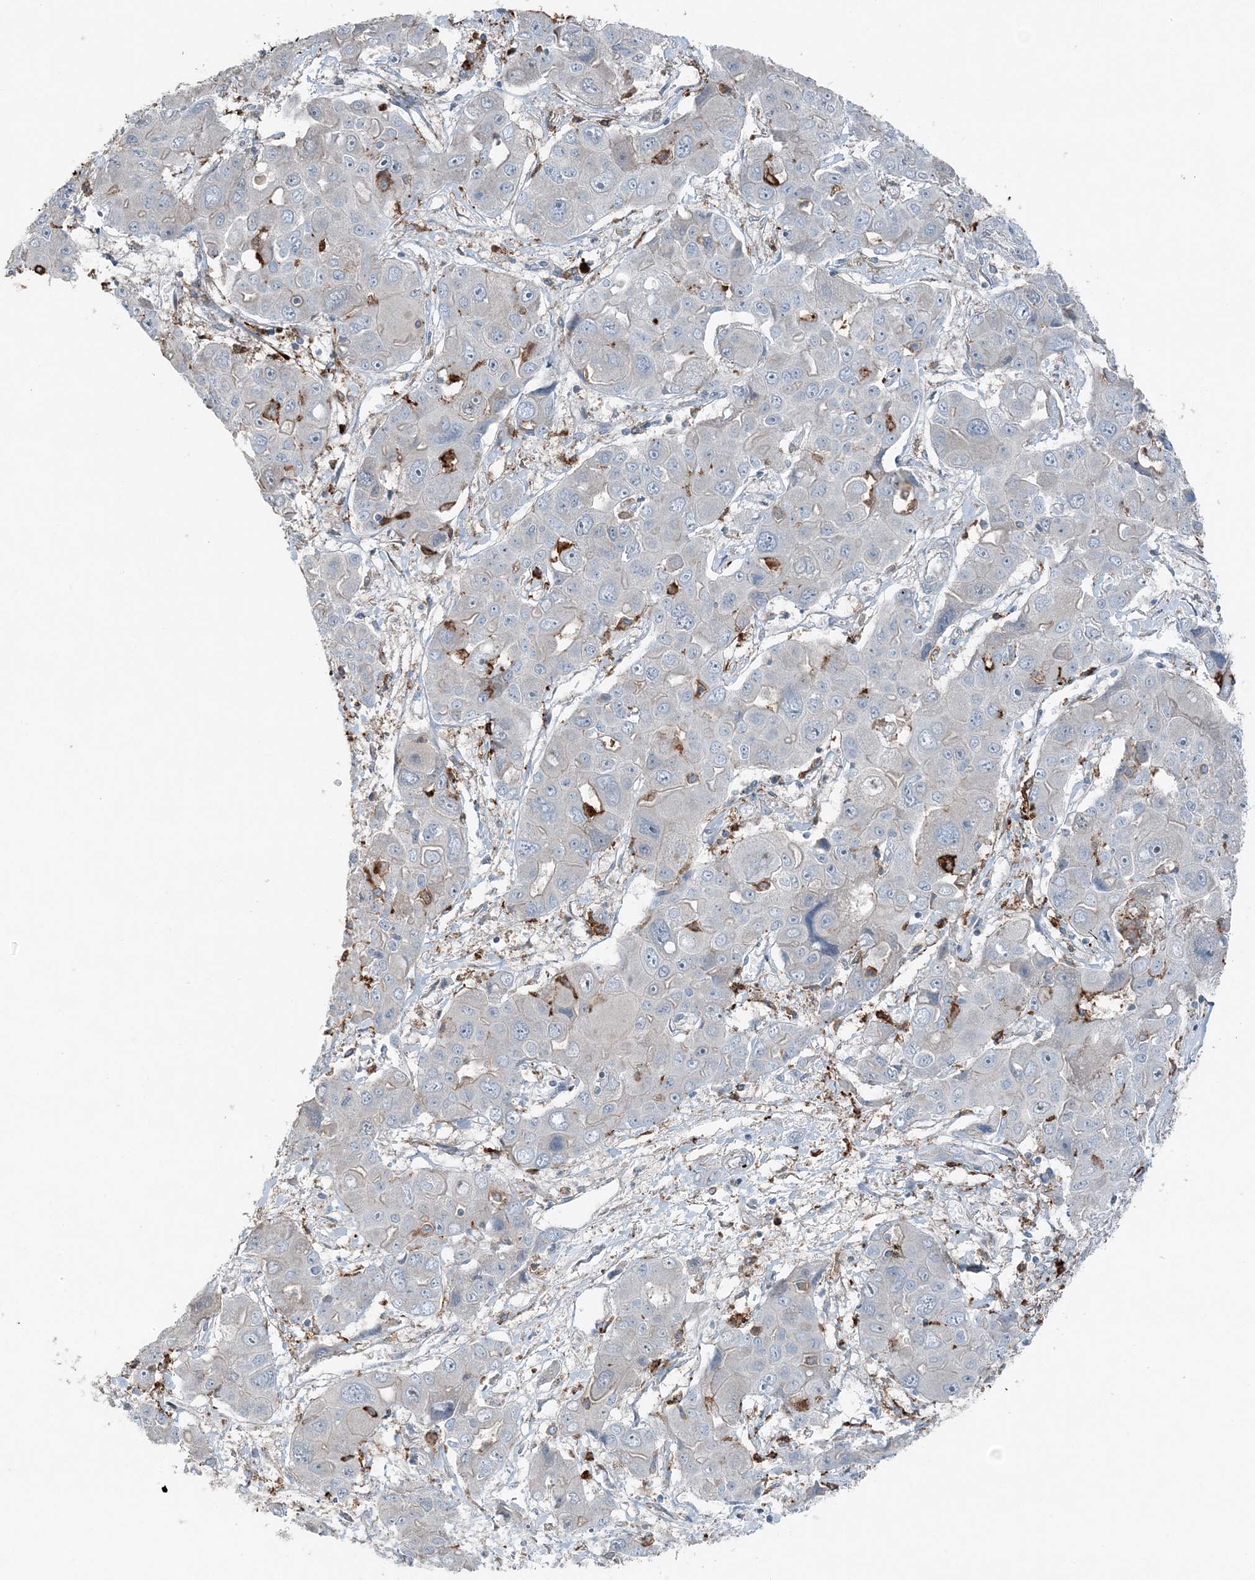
{"staining": {"intensity": "negative", "quantity": "none", "location": "none"}, "tissue": "liver cancer", "cell_type": "Tumor cells", "image_type": "cancer", "snomed": [{"axis": "morphology", "description": "Cholangiocarcinoma"}, {"axis": "topography", "description": "Liver"}], "caption": "A high-resolution micrograph shows immunohistochemistry staining of cholangiocarcinoma (liver), which displays no significant positivity in tumor cells.", "gene": "KY", "patient": {"sex": "male", "age": 67}}